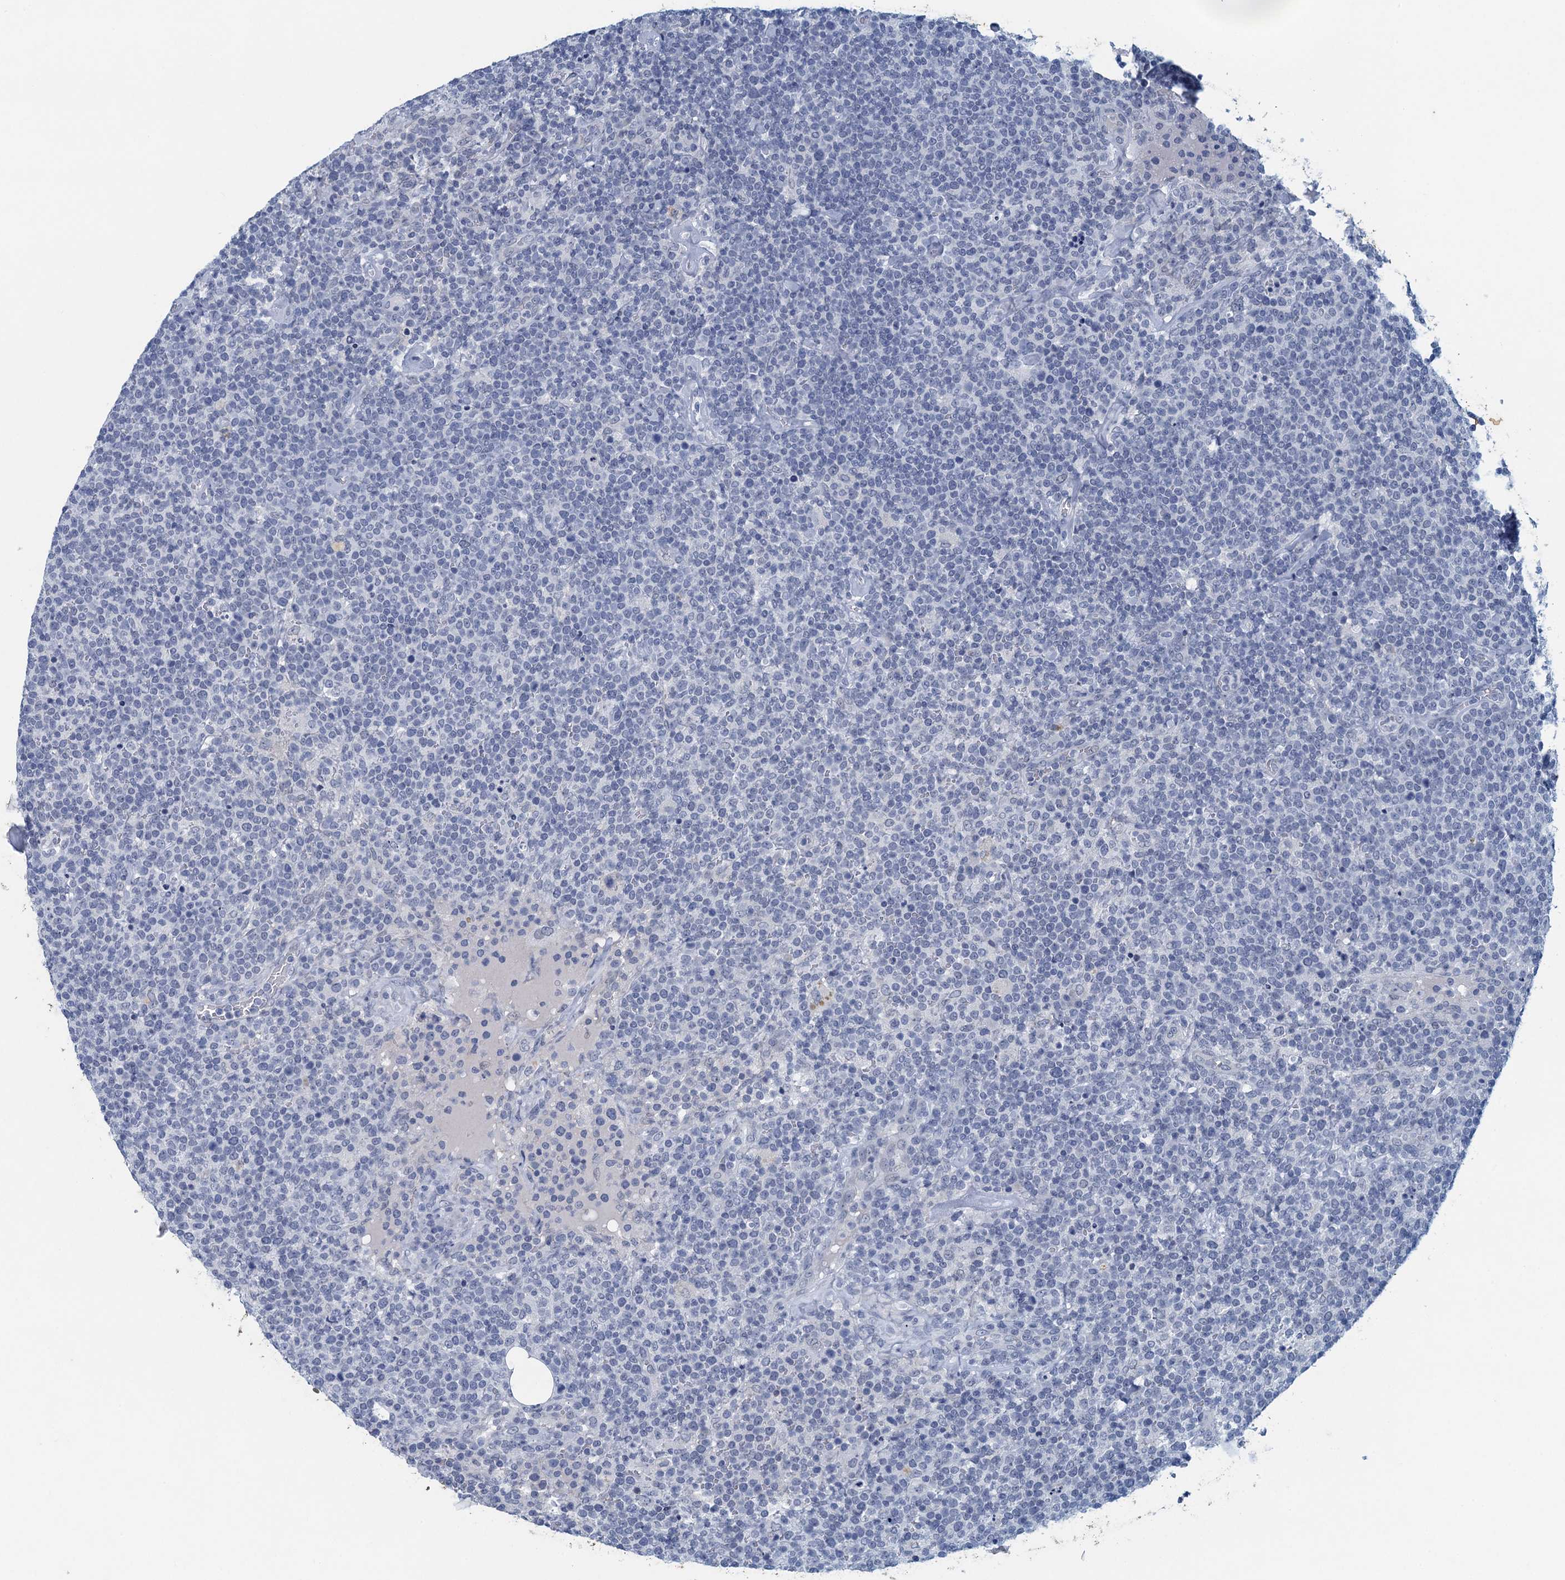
{"staining": {"intensity": "negative", "quantity": "none", "location": "none"}, "tissue": "lymphoma", "cell_type": "Tumor cells", "image_type": "cancer", "snomed": [{"axis": "morphology", "description": "Malignant lymphoma, non-Hodgkin's type, High grade"}, {"axis": "topography", "description": "Lymph node"}], "caption": "This is a histopathology image of IHC staining of lymphoma, which shows no expression in tumor cells.", "gene": "ENSG00000131152", "patient": {"sex": "male", "age": 61}}